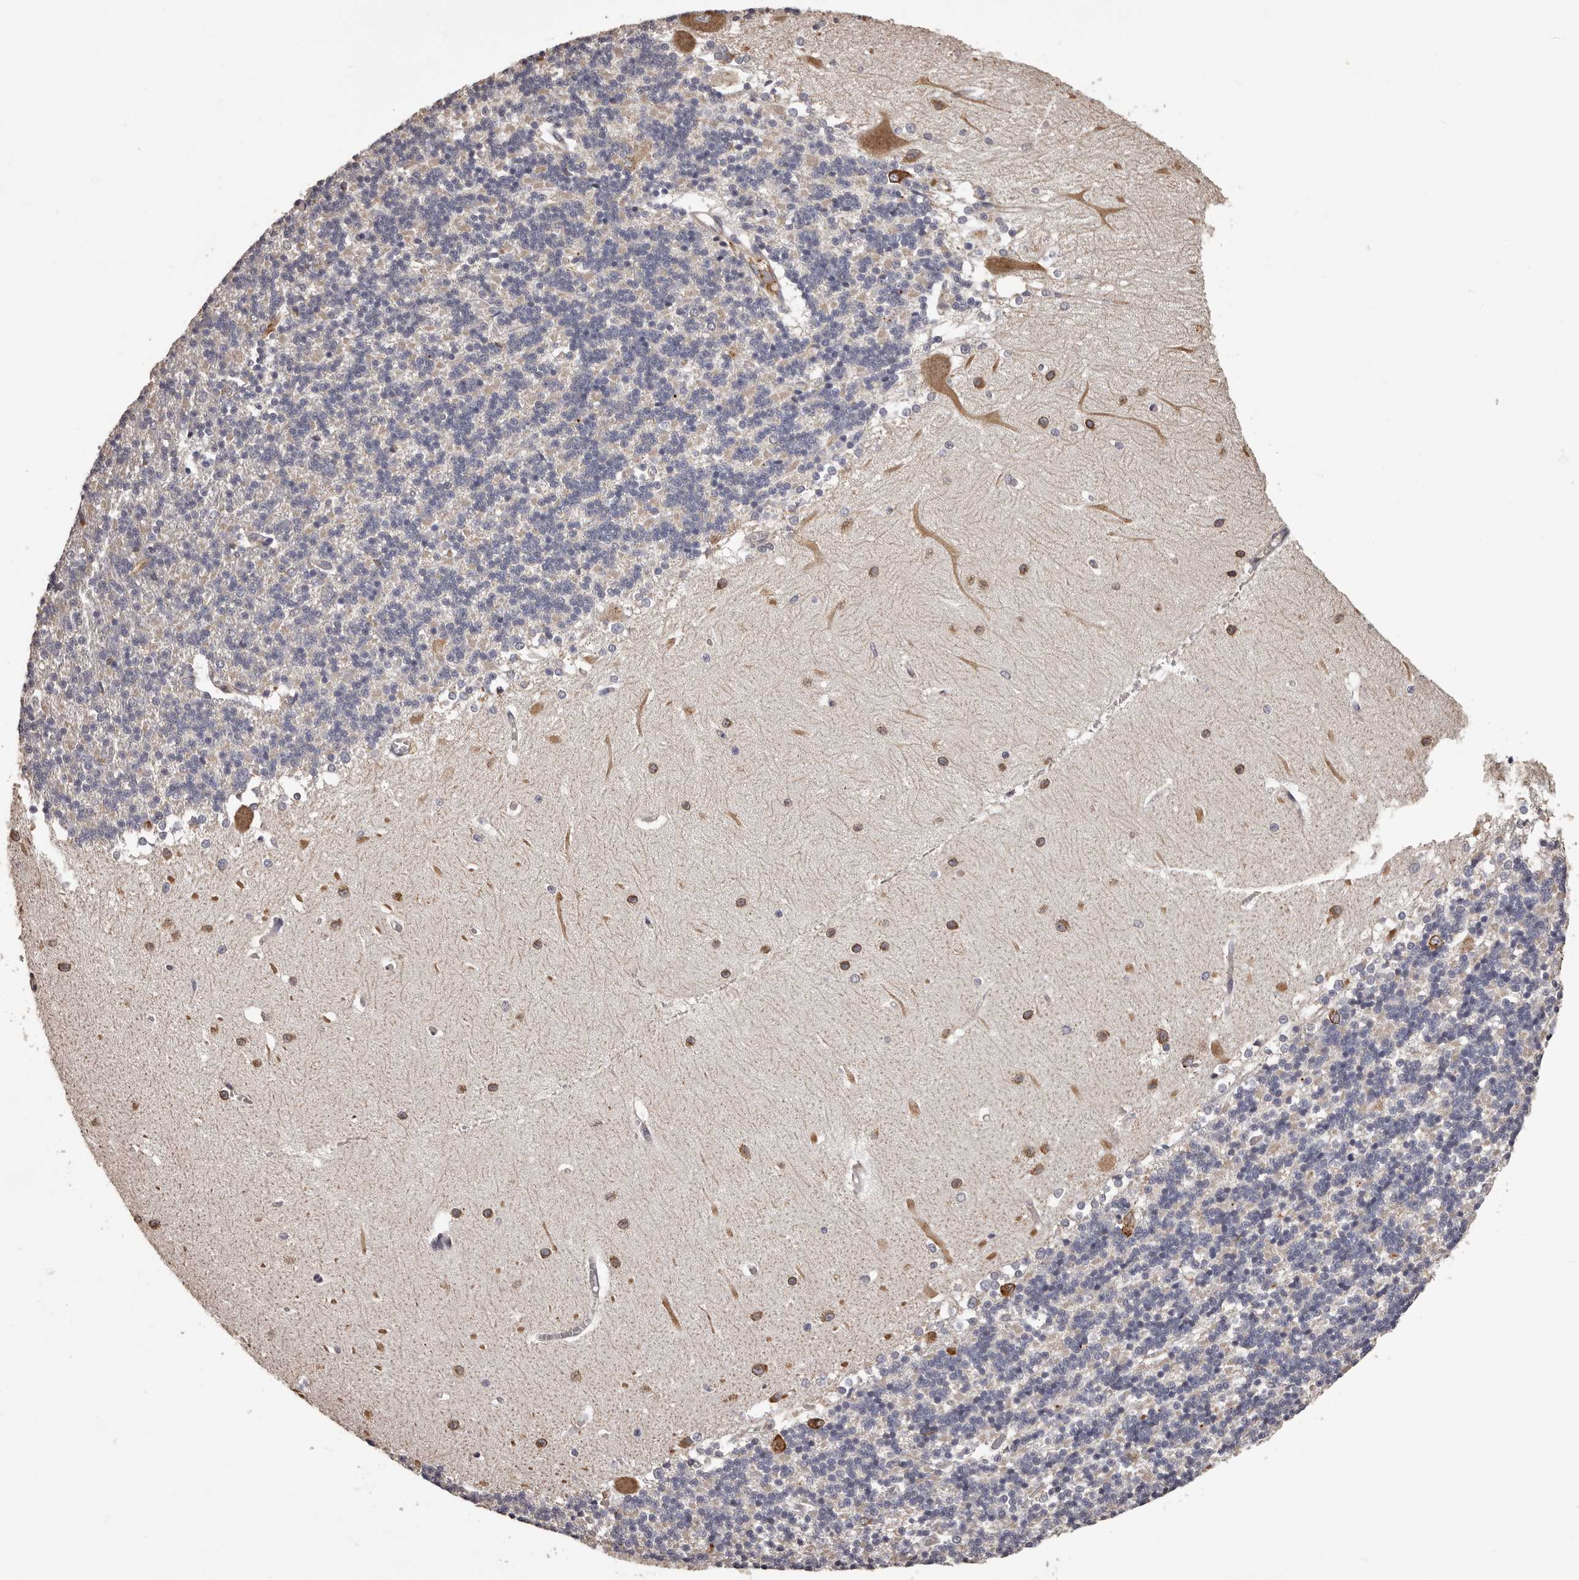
{"staining": {"intensity": "negative", "quantity": "none", "location": "none"}, "tissue": "cerebellum", "cell_type": "Cells in granular layer", "image_type": "normal", "snomed": [{"axis": "morphology", "description": "Normal tissue, NOS"}, {"axis": "topography", "description": "Cerebellum"}], "caption": "This is an IHC image of benign cerebellum. There is no expression in cells in granular layer.", "gene": "ETNK1", "patient": {"sex": "male", "age": 37}}